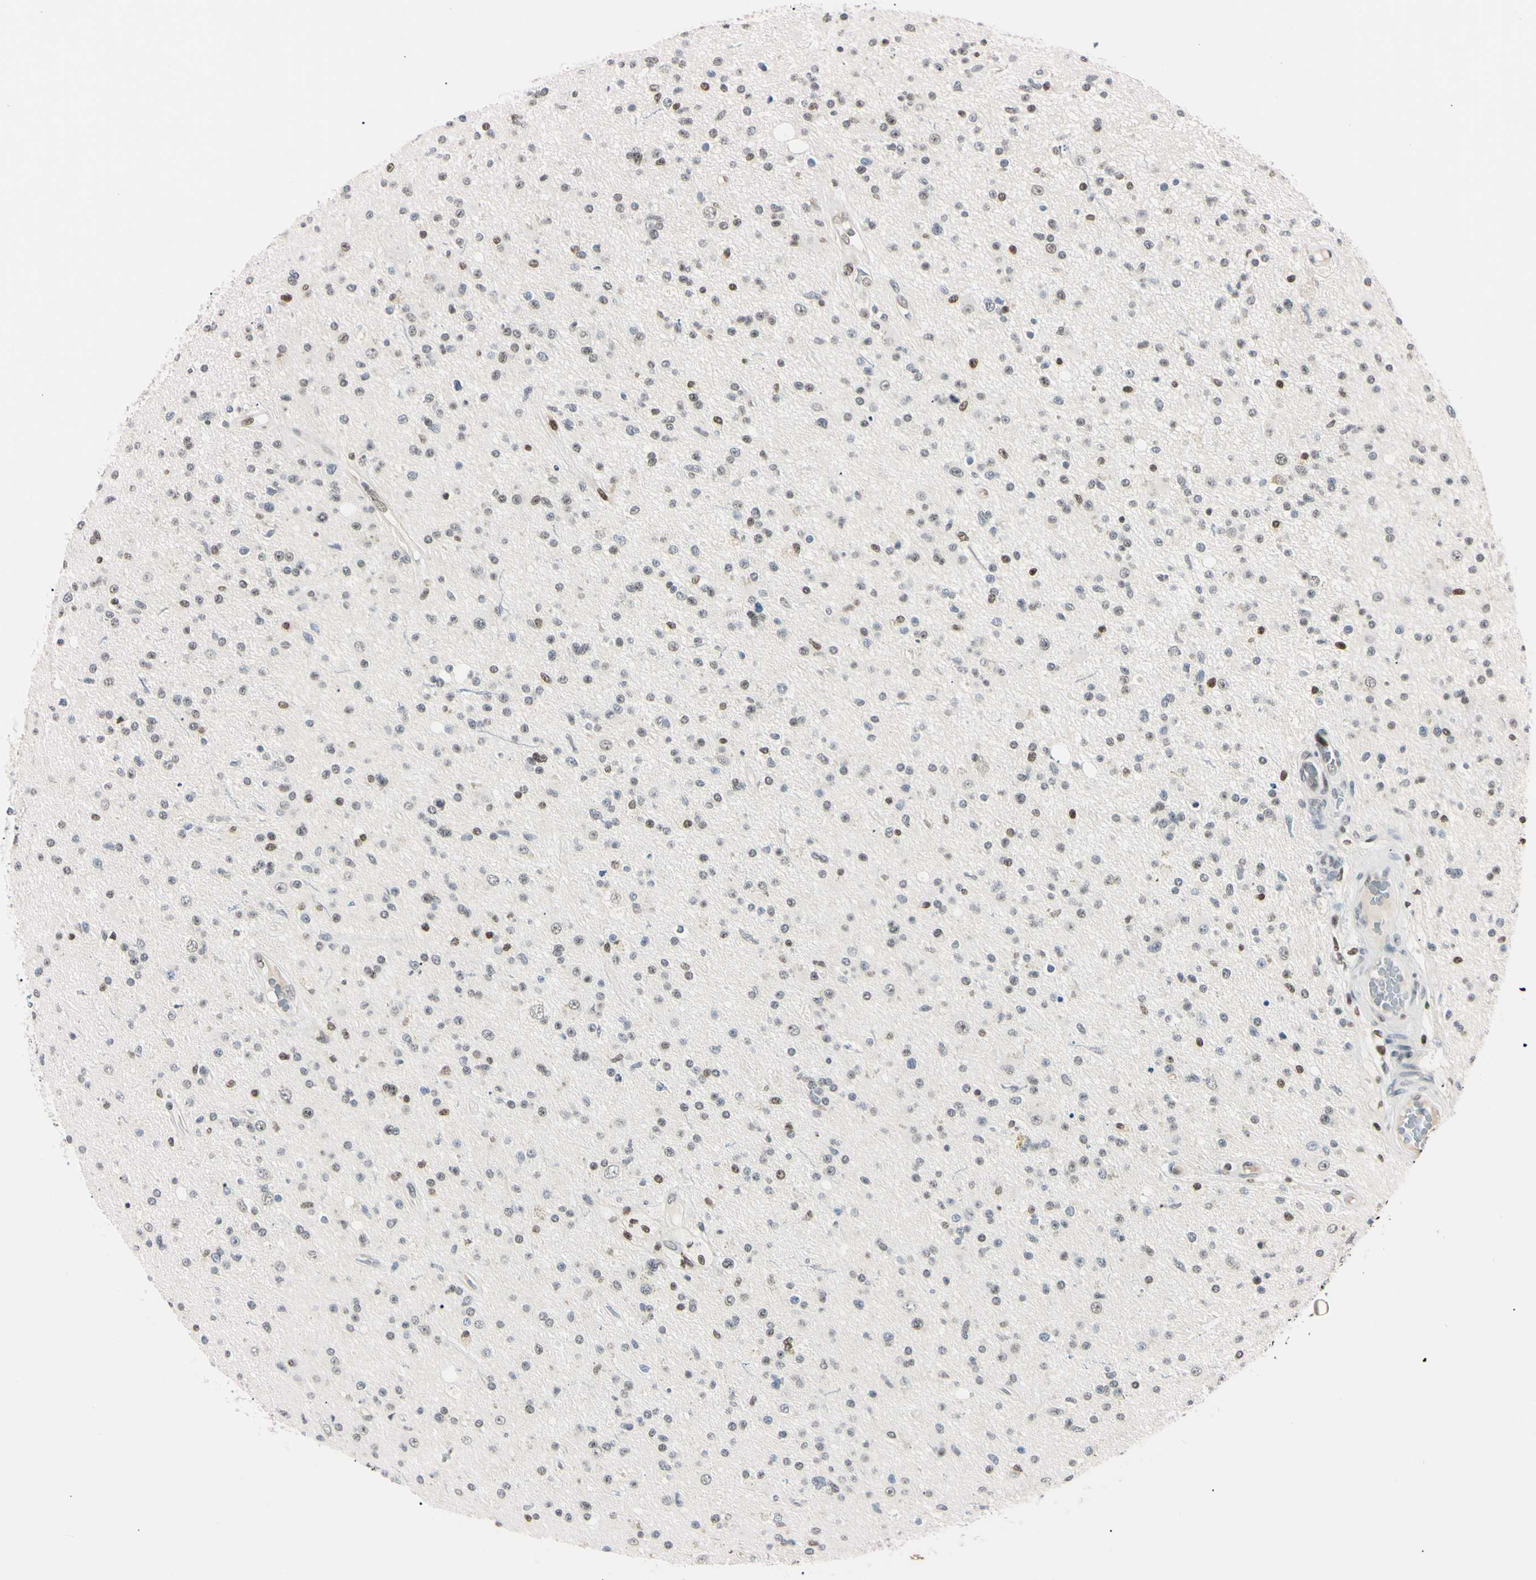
{"staining": {"intensity": "negative", "quantity": "none", "location": "none"}, "tissue": "glioma", "cell_type": "Tumor cells", "image_type": "cancer", "snomed": [{"axis": "morphology", "description": "Glioma, malignant, High grade"}, {"axis": "topography", "description": "Brain"}], "caption": "Immunohistochemical staining of malignant high-grade glioma demonstrates no significant staining in tumor cells.", "gene": "C1orf174", "patient": {"sex": "male", "age": 33}}